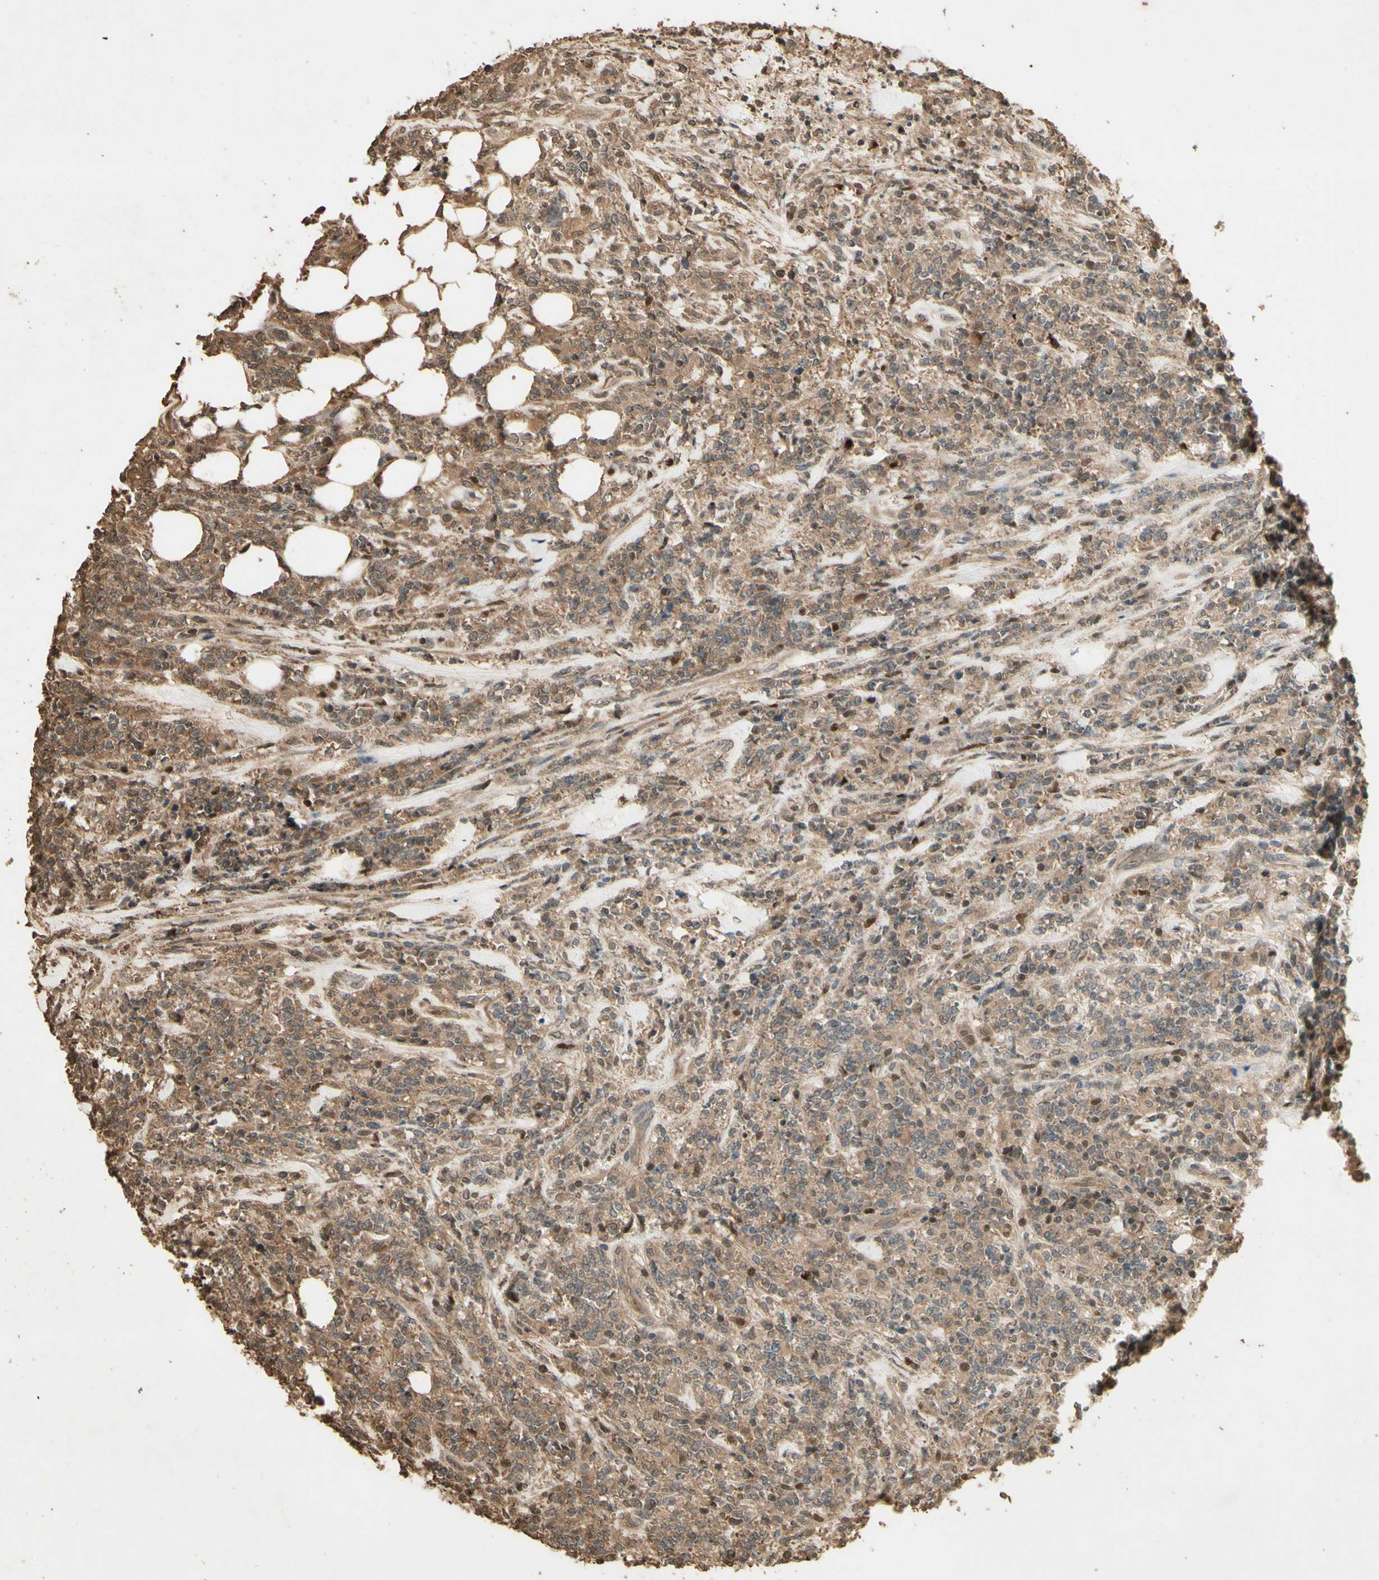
{"staining": {"intensity": "moderate", "quantity": ">75%", "location": "cytoplasmic/membranous,nuclear"}, "tissue": "lymphoma", "cell_type": "Tumor cells", "image_type": "cancer", "snomed": [{"axis": "morphology", "description": "Malignant lymphoma, non-Hodgkin's type, High grade"}, {"axis": "topography", "description": "Soft tissue"}], "caption": "Immunohistochemistry (IHC) photomicrograph of lymphoma stained for a protein (brown), which shows medium levels of moderate cytoplasmic/membranous and nuclear staining in about >75% of tumor cells.", "gene": "SMAD9", "patient": {"sex": "male", "age": 18}}